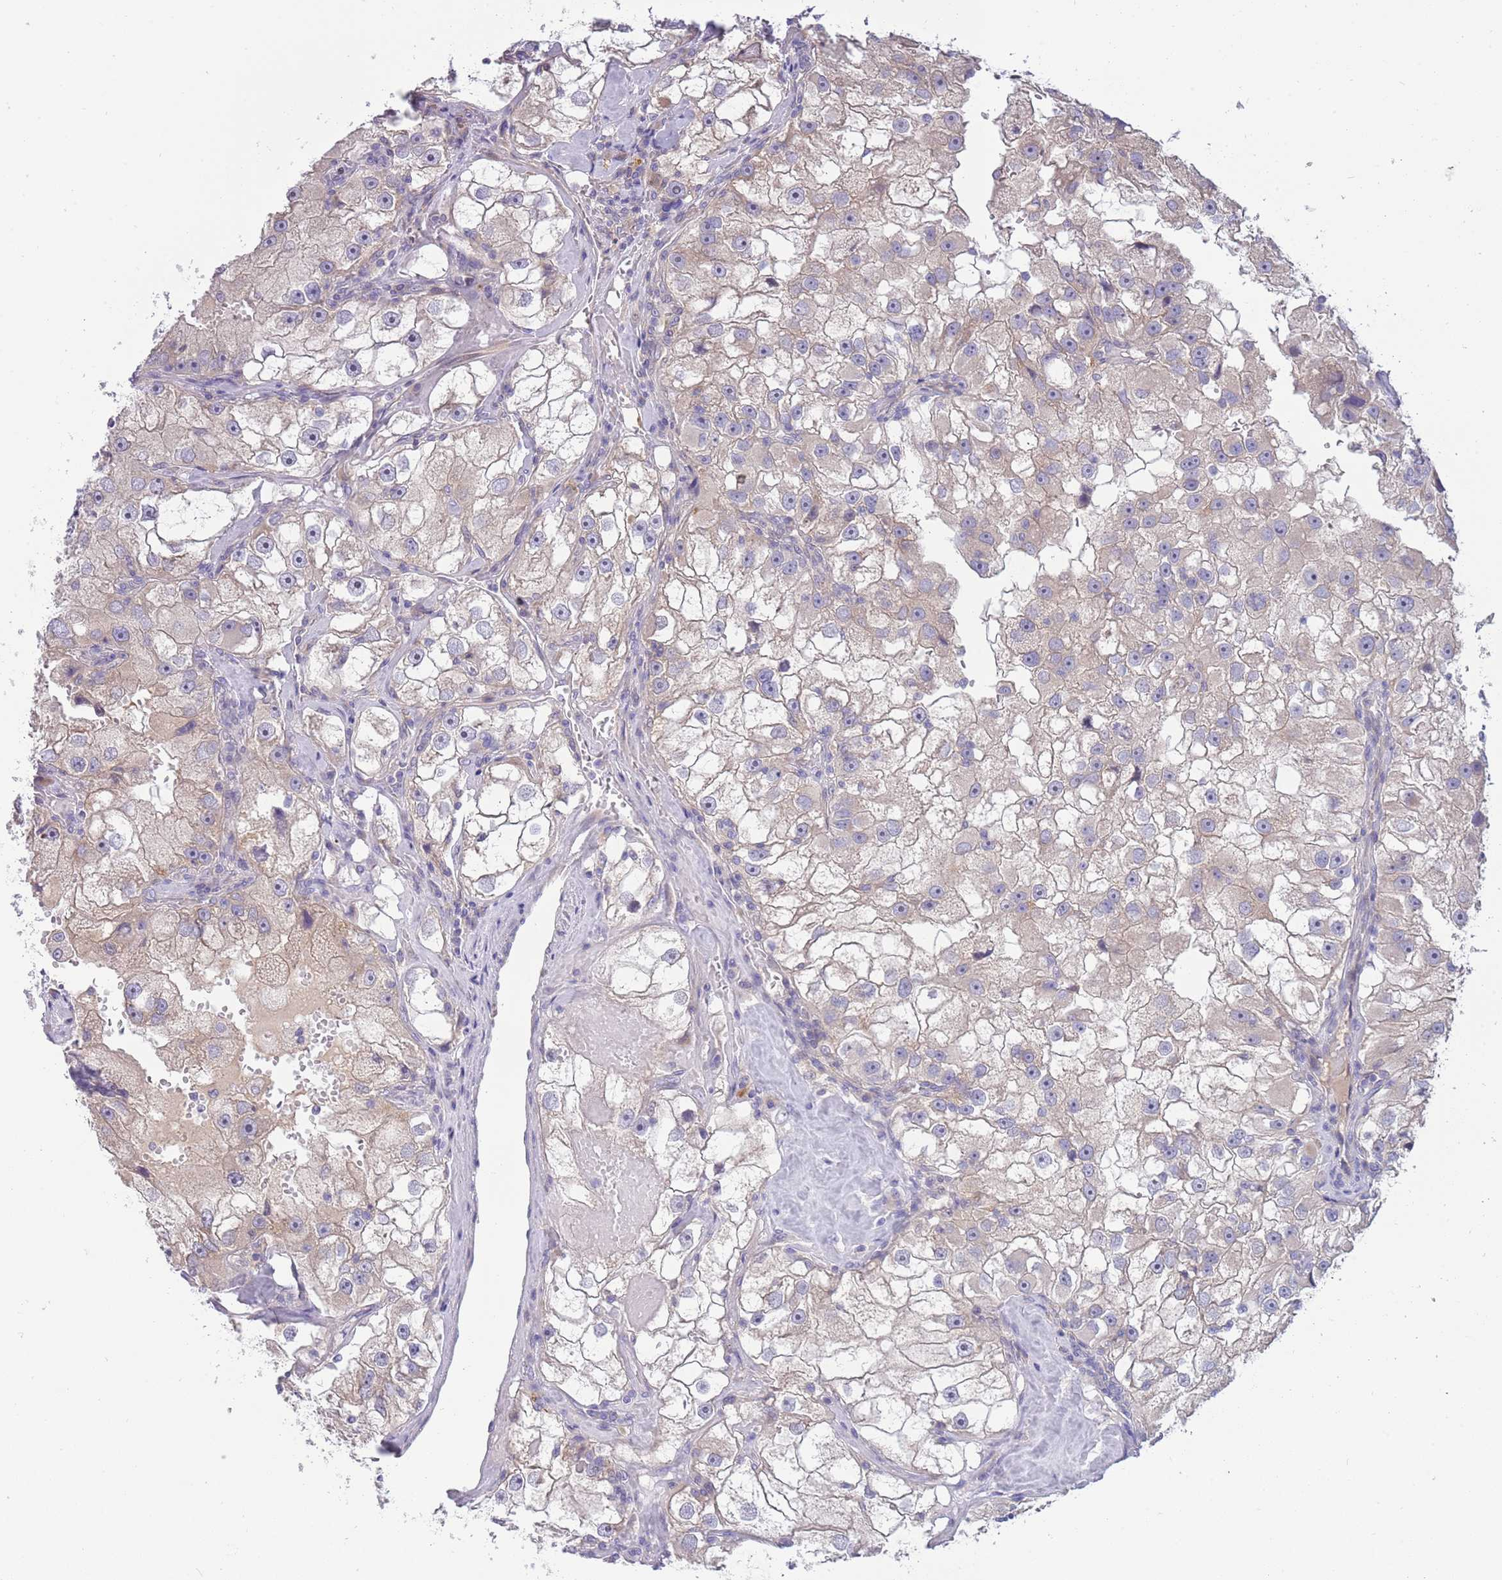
{"staining": {"intensity": "weak", "quantity": "<25%", "location": "cytoplasmic/membranous"}, "tissue": "renal cancer", "cell_type": "Tumor cells", "image_type": "cancer", "snomed": [{"axis": "morphology", "description": "Adenocarcinoma, NOS"}, {"axis": "topography", "description": "Kidney"}], "caption": "IHC image of neoplastic tissue: renal cancer (adenocarcinoma) stained with DAB demonstrates no significant protein positivity in tumor cells.", "gene": "CABYR", "patient": {"sex": "male", "age": 63}}